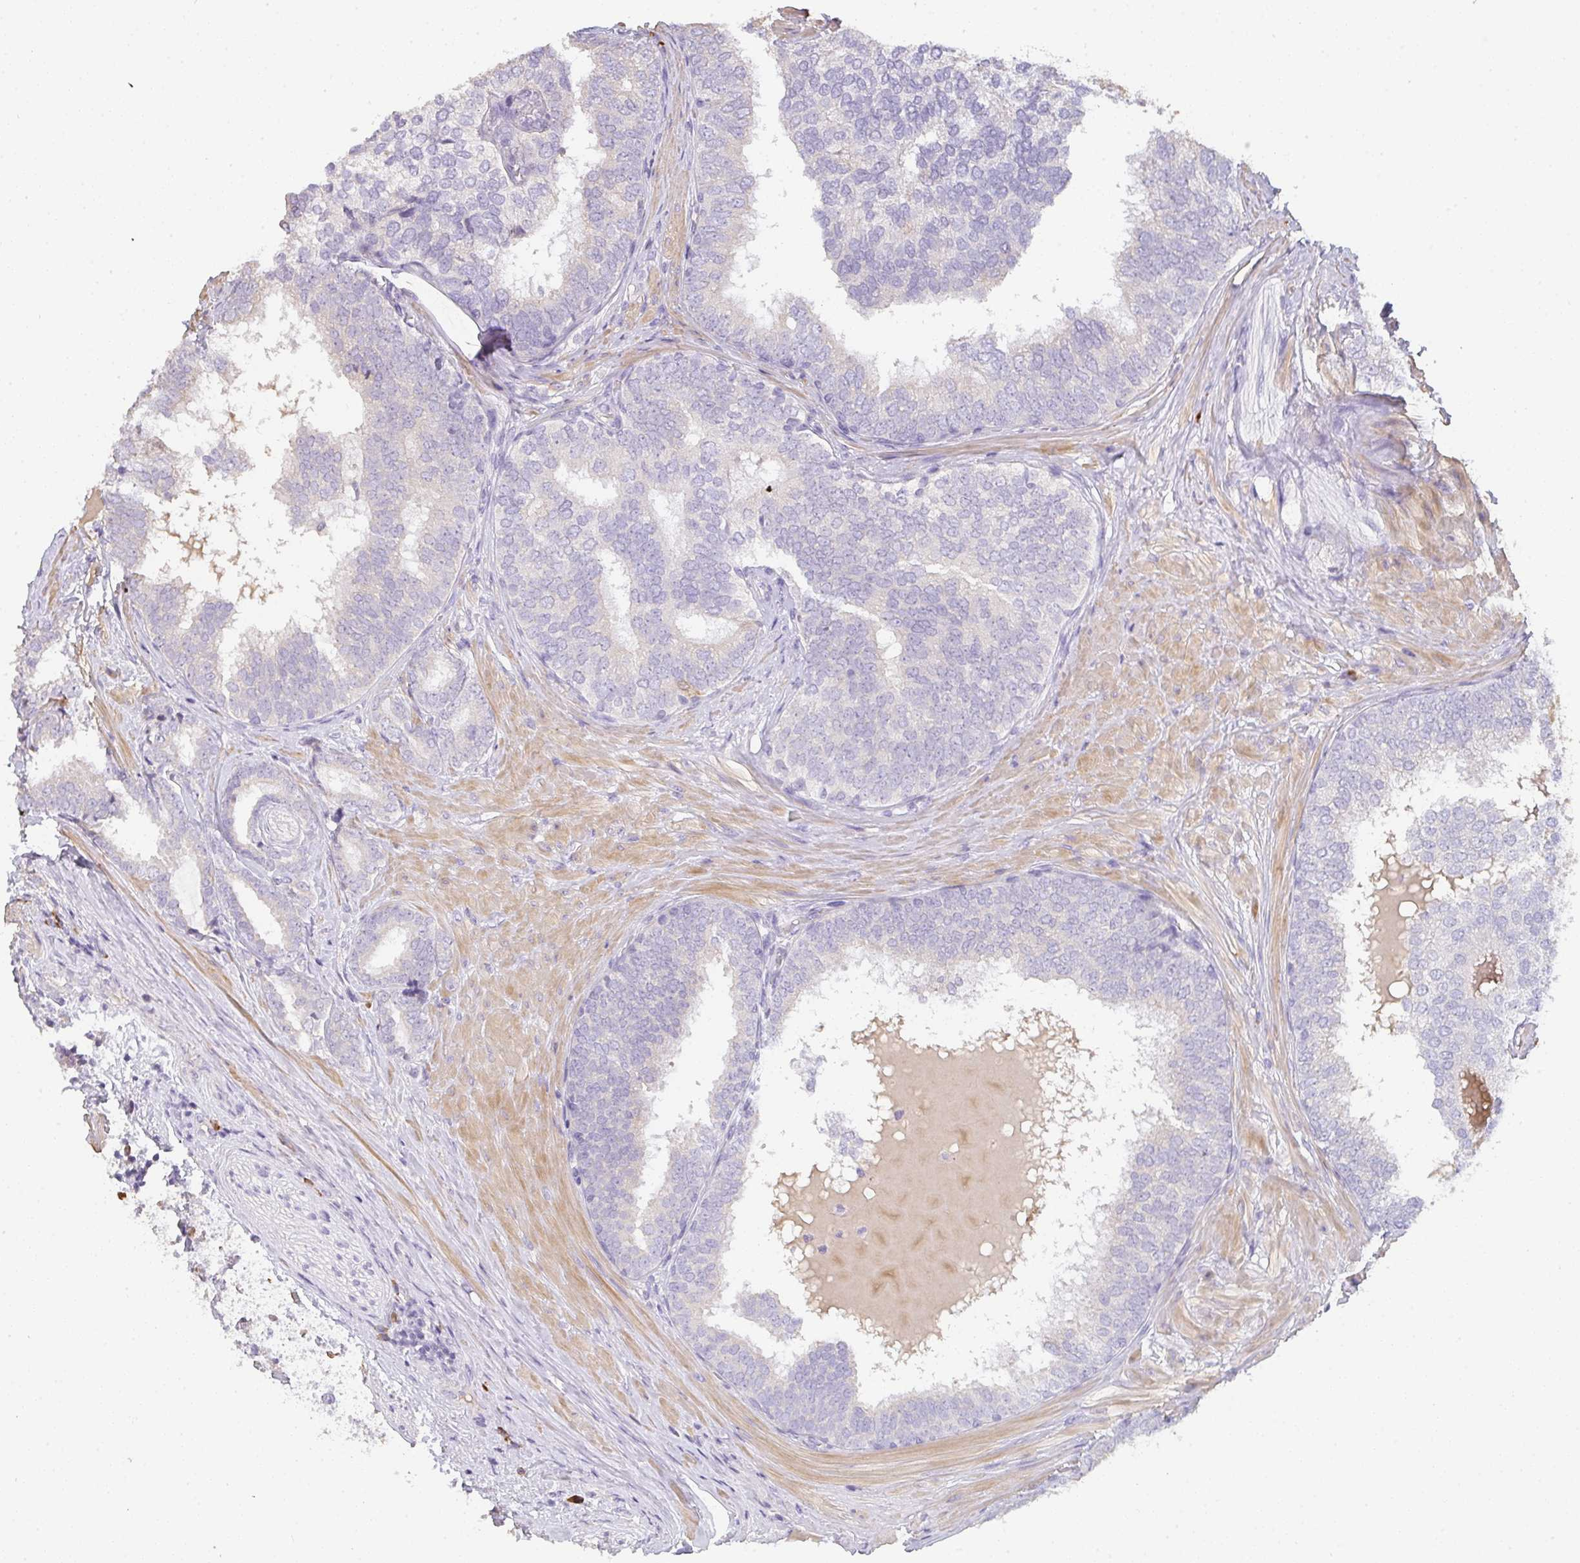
{"staining": {"intensity": "negative", "quantity": "none", "location": "none"}, "tissue": "prostate cancer", "cell_type": "Tumor cells", "image_type": "cancer", "snomed": [{"axis": "morphology", "description": "Adenocarcinoma, High grade"}, {"axis": "topography", "description": "Prostate"}], "caption": "This is a photomicrograph of immunohistochemistry staining of prostate cancer (adenocarcinoma (high-grade)), which shows no expression in tumor cells.", "gene": "ZNF215", "patient": {"sex": "male", "age": 72}}